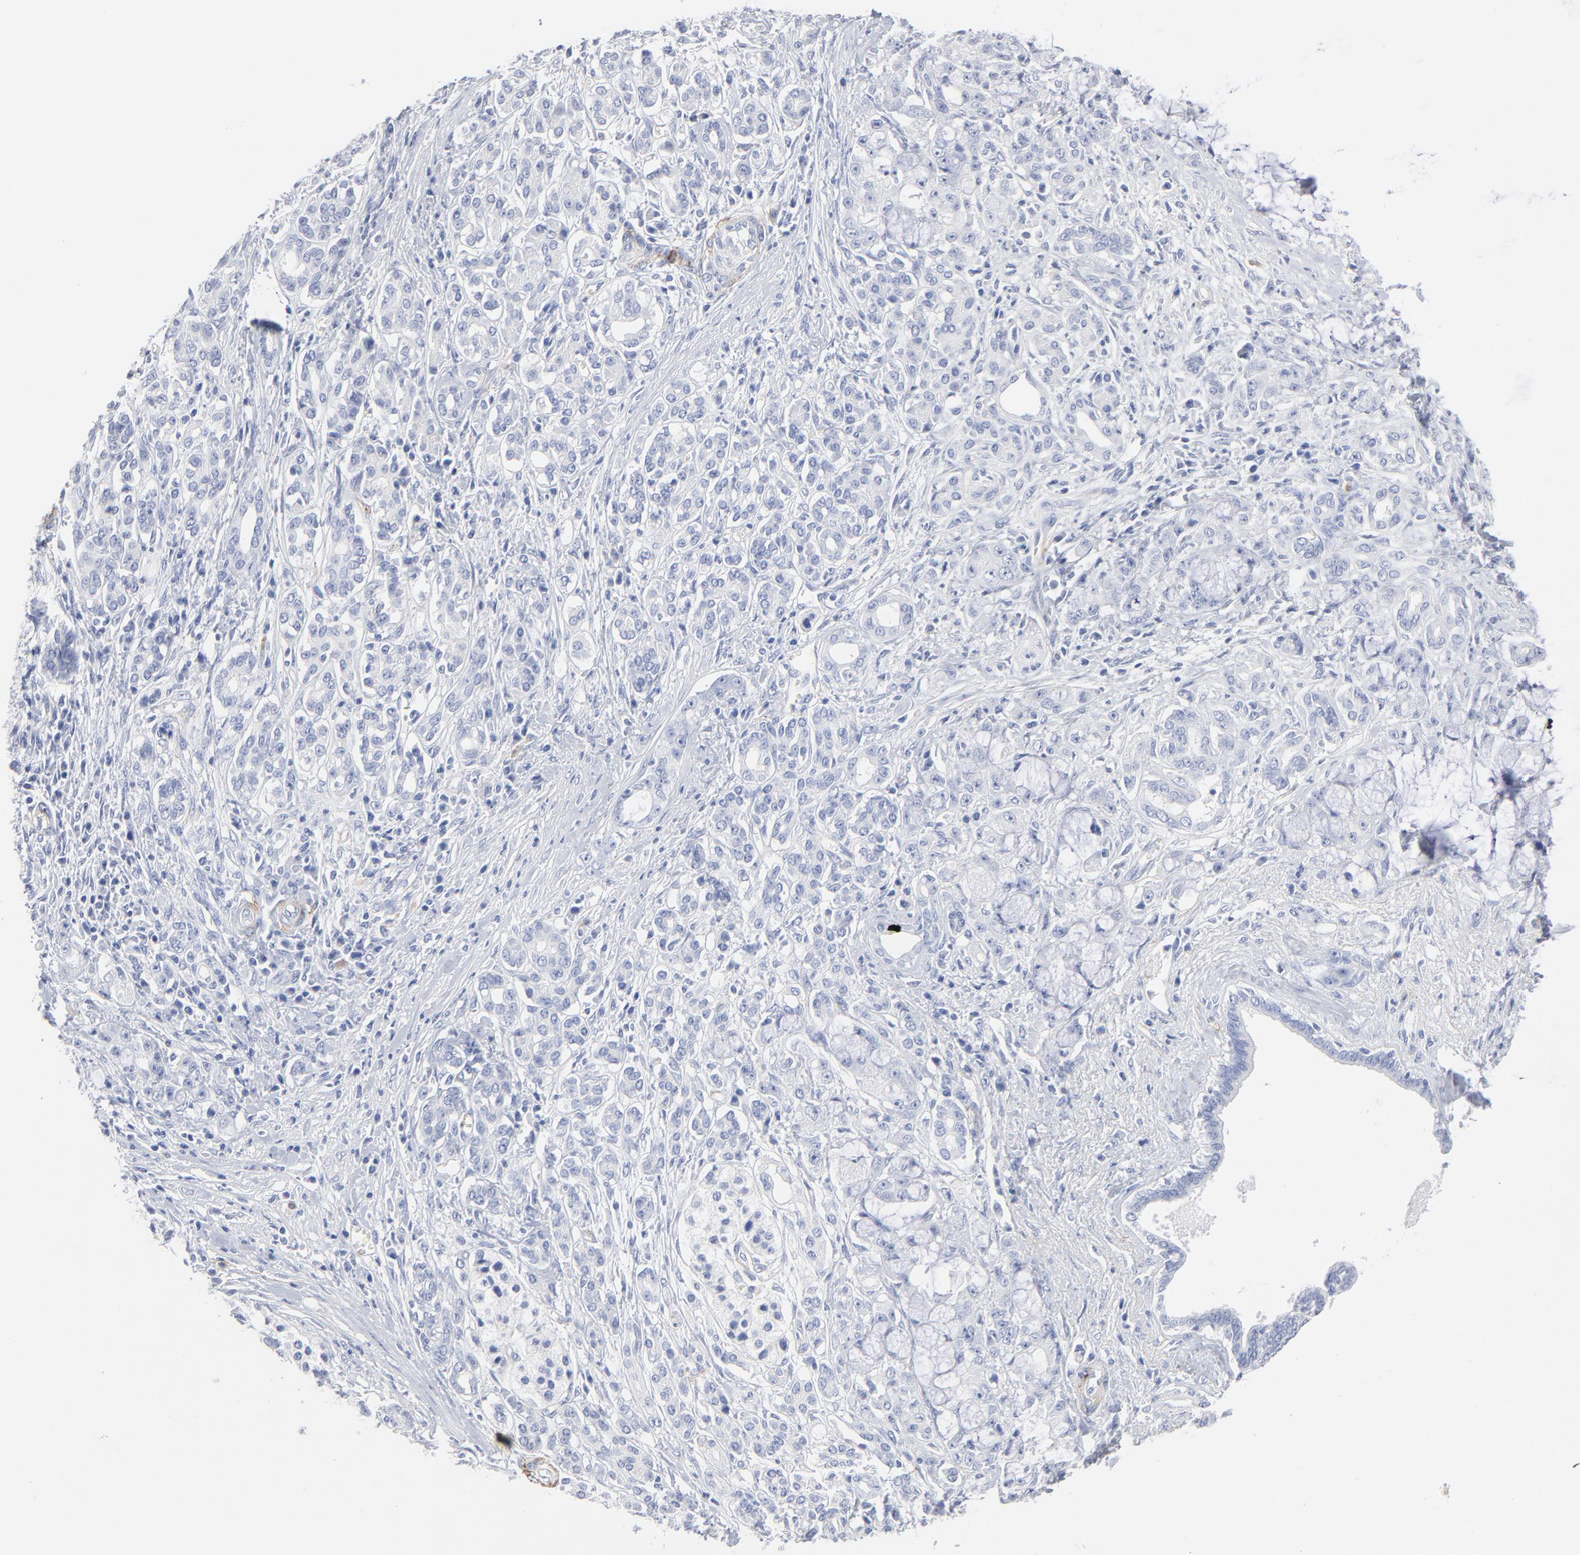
{"staining": {"intensity": "negative", "quantity": "none", "location": "none"}, "tissue": "pancreatic cancer", "cell_type": "Tumor cells", "image_type": "cancer", "snomed": [{"axis": "morphology", "description": "Adenocarcinoma, NOS"}, {"axis": "topography", "description": "Pancreas"}], "caption": "DAB immunohistochemical staining of human pancreatic cancer (adenocarcinoma) displays no significant staining in tumor cells. (Immunohistochemistry, brightfield microscopy, high magnification).", "gene": "AGTR1", "patient": {"sex": "female", "age": 73}}